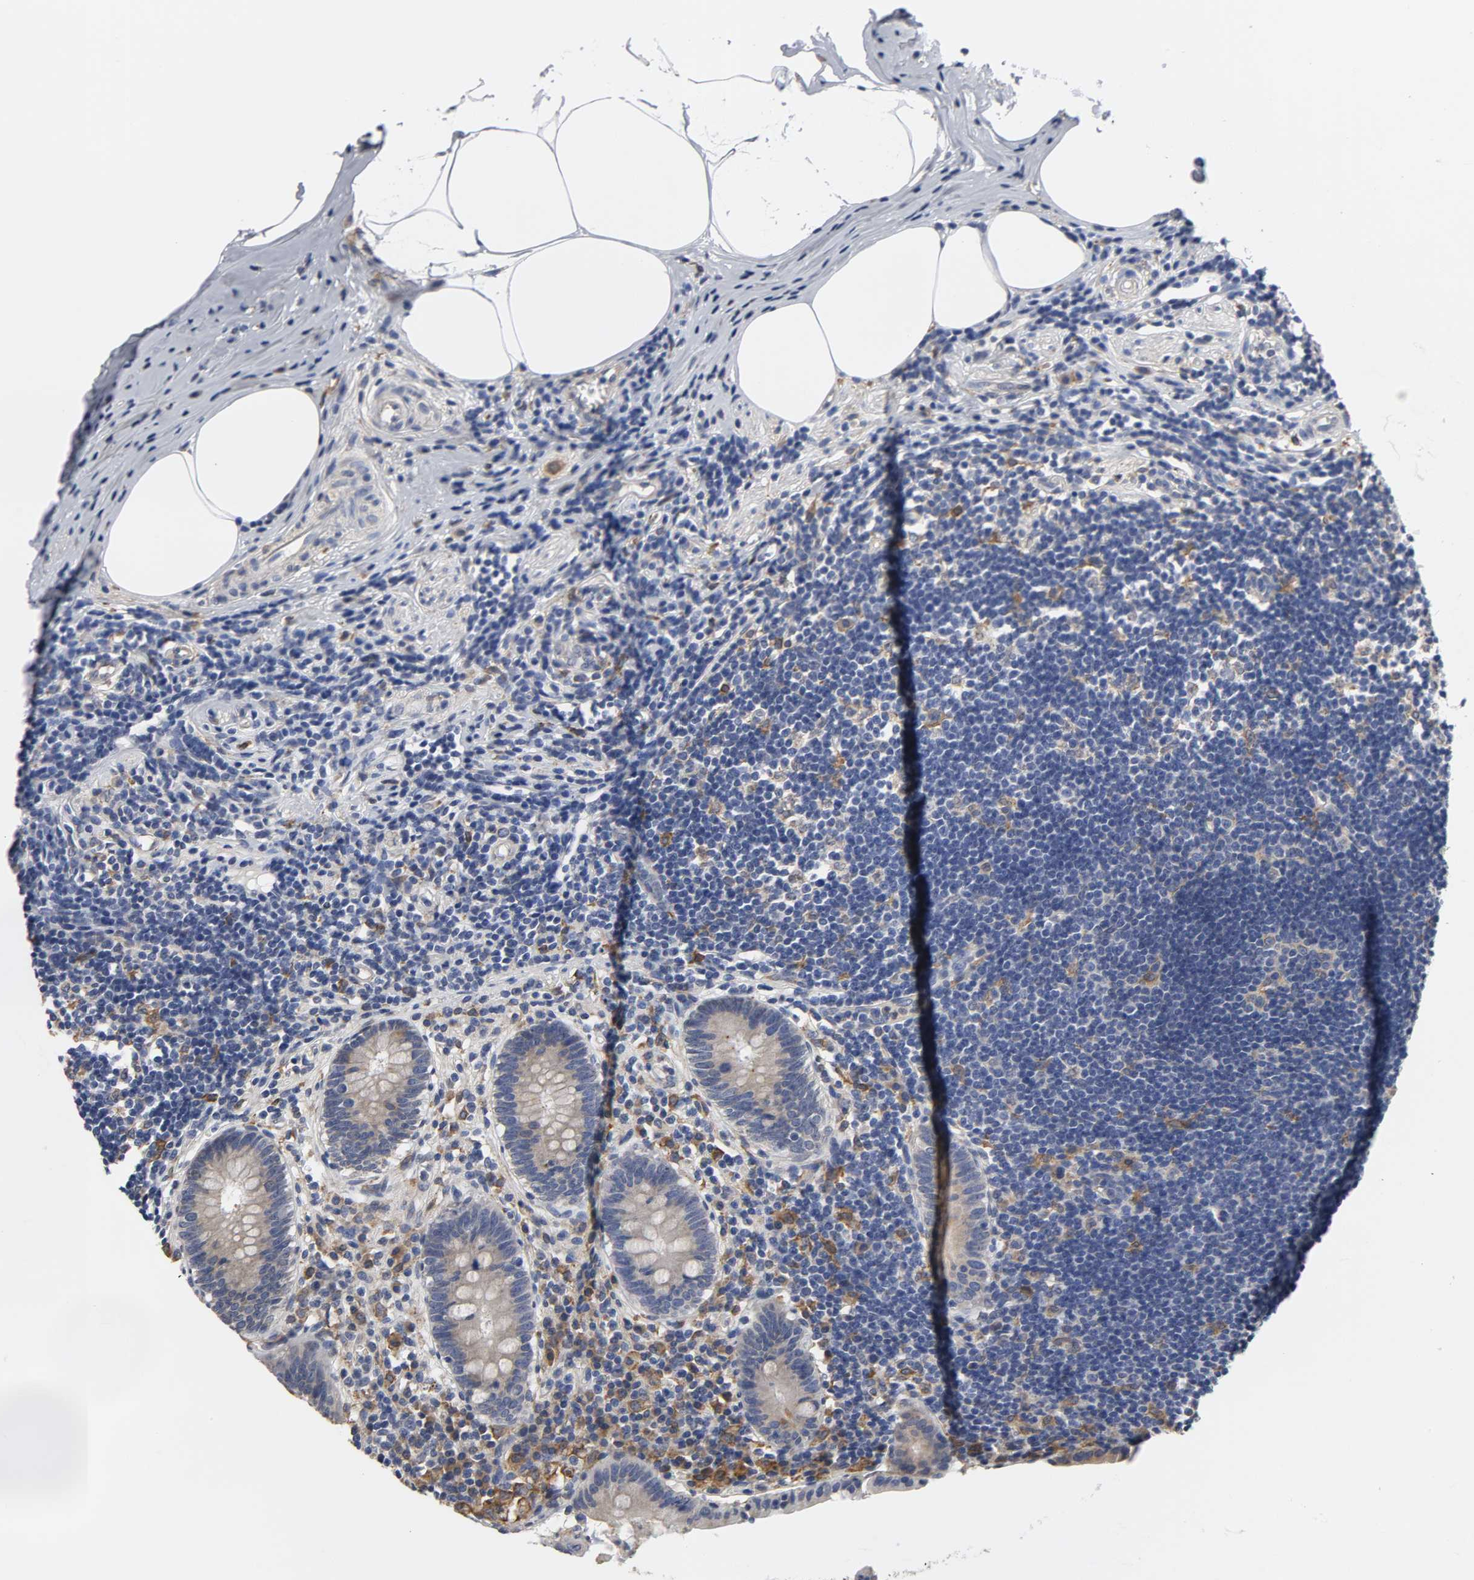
{"staining": {"intensity": "negative", "quantity": "none", "location": "none"}, "tissue": "appendix", "cell_type": "Glandular cells", "image_type": "normal", "snomed": [{"axis": "morphology", "description": "Normal tissue, NOS"}, {"axis": "topography", "description": "Appendix"}], "caption": "Glandular cells are negative for protein expression in normal human appendix. (Brightfield microscopy of DAB immunohistochemistry at high magnification).", "gene": "HCK", "patient": {"sex": "female", "age": 50}}